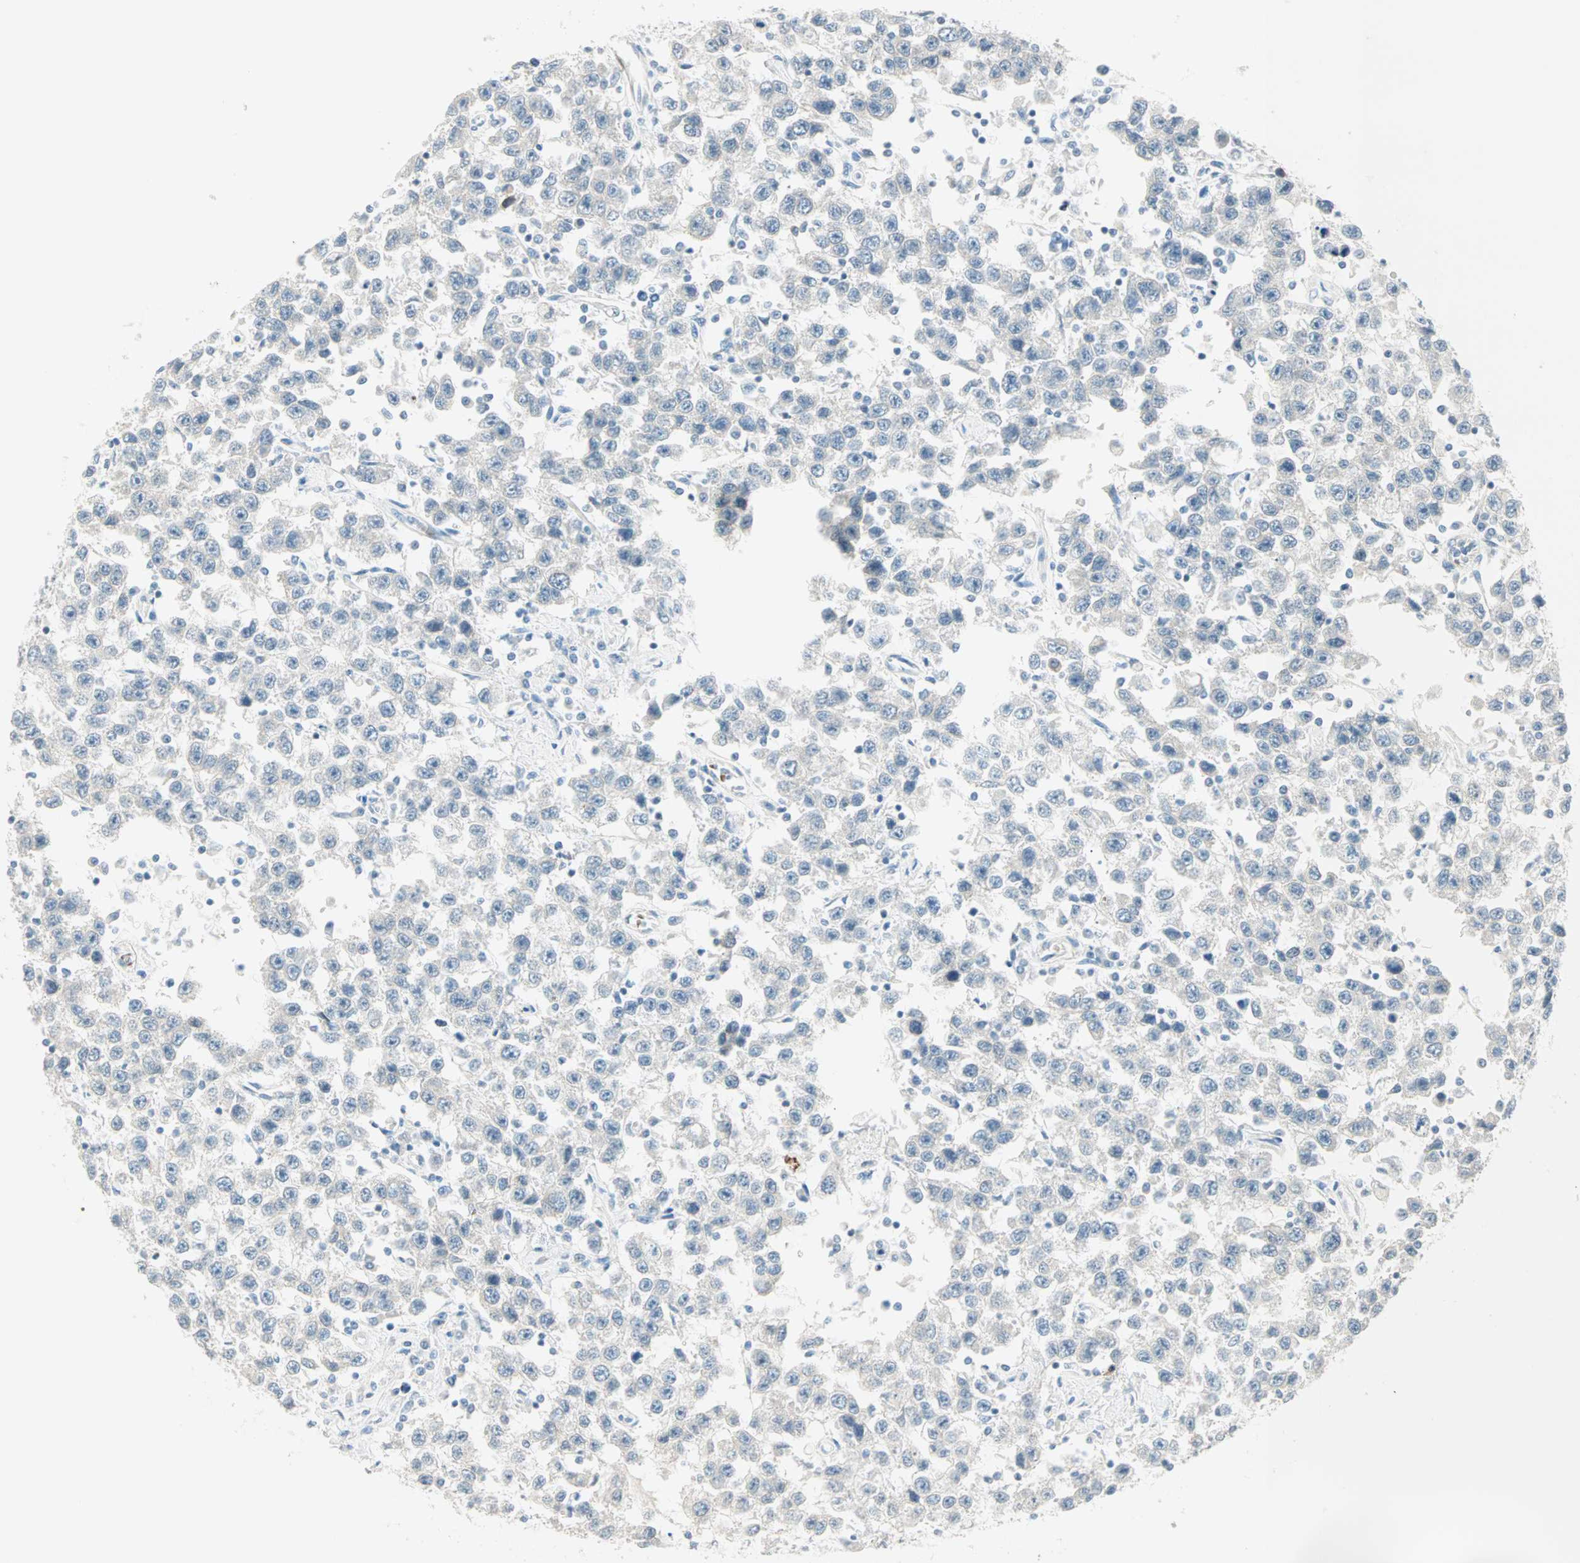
{"staining": {"intensity": "negative", "quantity": "none", "location": "none"}, "tissue": "testis cancer", "cell_type": "Tumor cells", "image_type": "cancer", "snomed": [{"axis": "morphology", "description": "Seminoma, NOS"}, {"axis": "topography", "description": "Testis"}], "caption": "Immunohistochemistry of human seminoma (testis) reveals no staining in tumor cells.", "gene": "BCAN", "patient": {"sex": "male", "age": 41}}